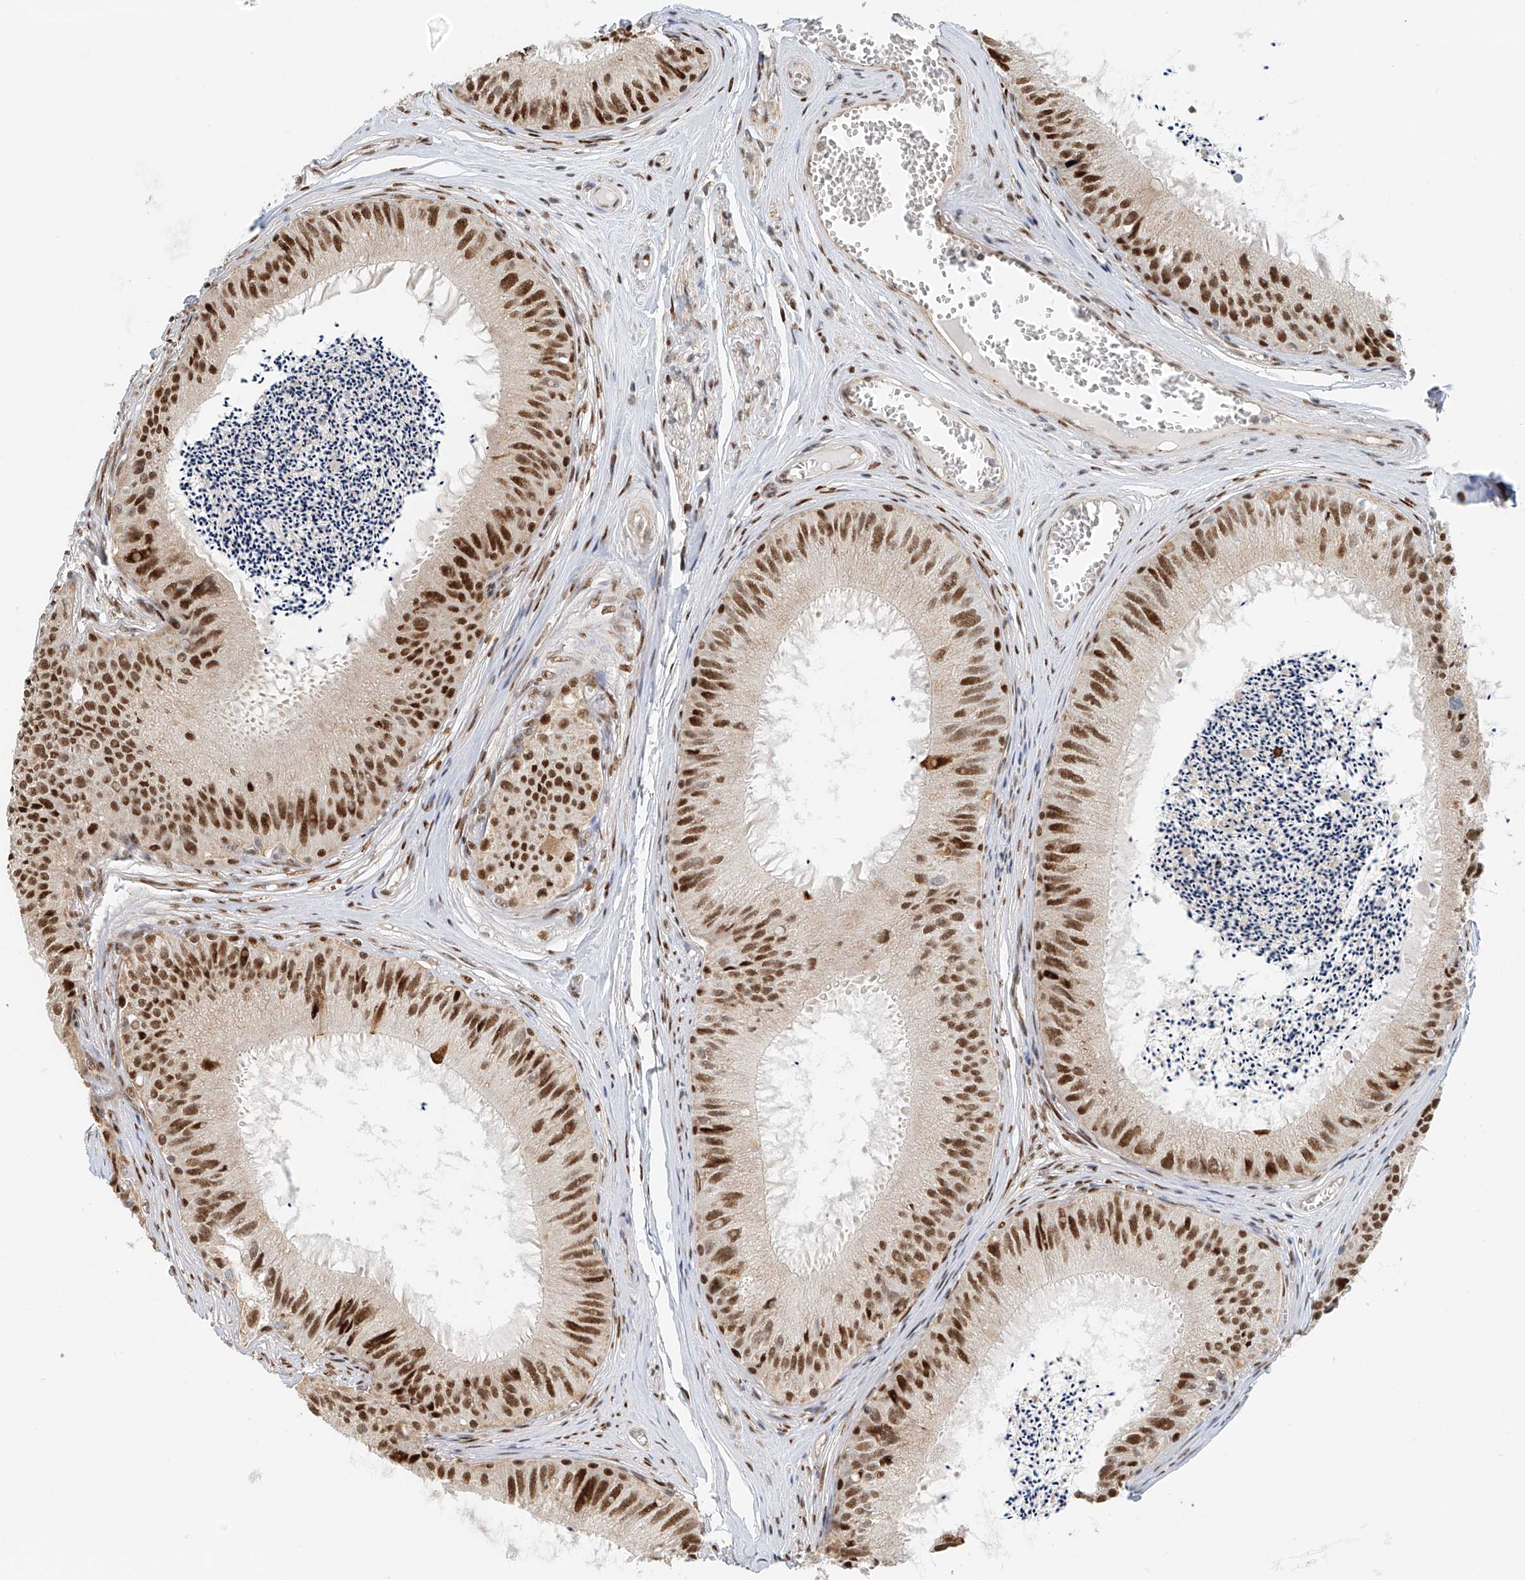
{"staining": {"intensity": "strong", "quantity": "25%-75%", "location": "nuclear"}, "tissue": "epididymis", "cell_type": "Glandular cells", "image_type": "normal", "snomed": [{"axis": "morphology", "description": "Normal tissue, NOS"}, {"axis": "topography", "description": "Epididymis"}], "caption": "Protein expression analysis of benign epididymis reveals strong nuclear staining in about 25%-75% of glandular cells.", "gene": "ZNF514", "patient": {"sex": "male", "age": 79}}